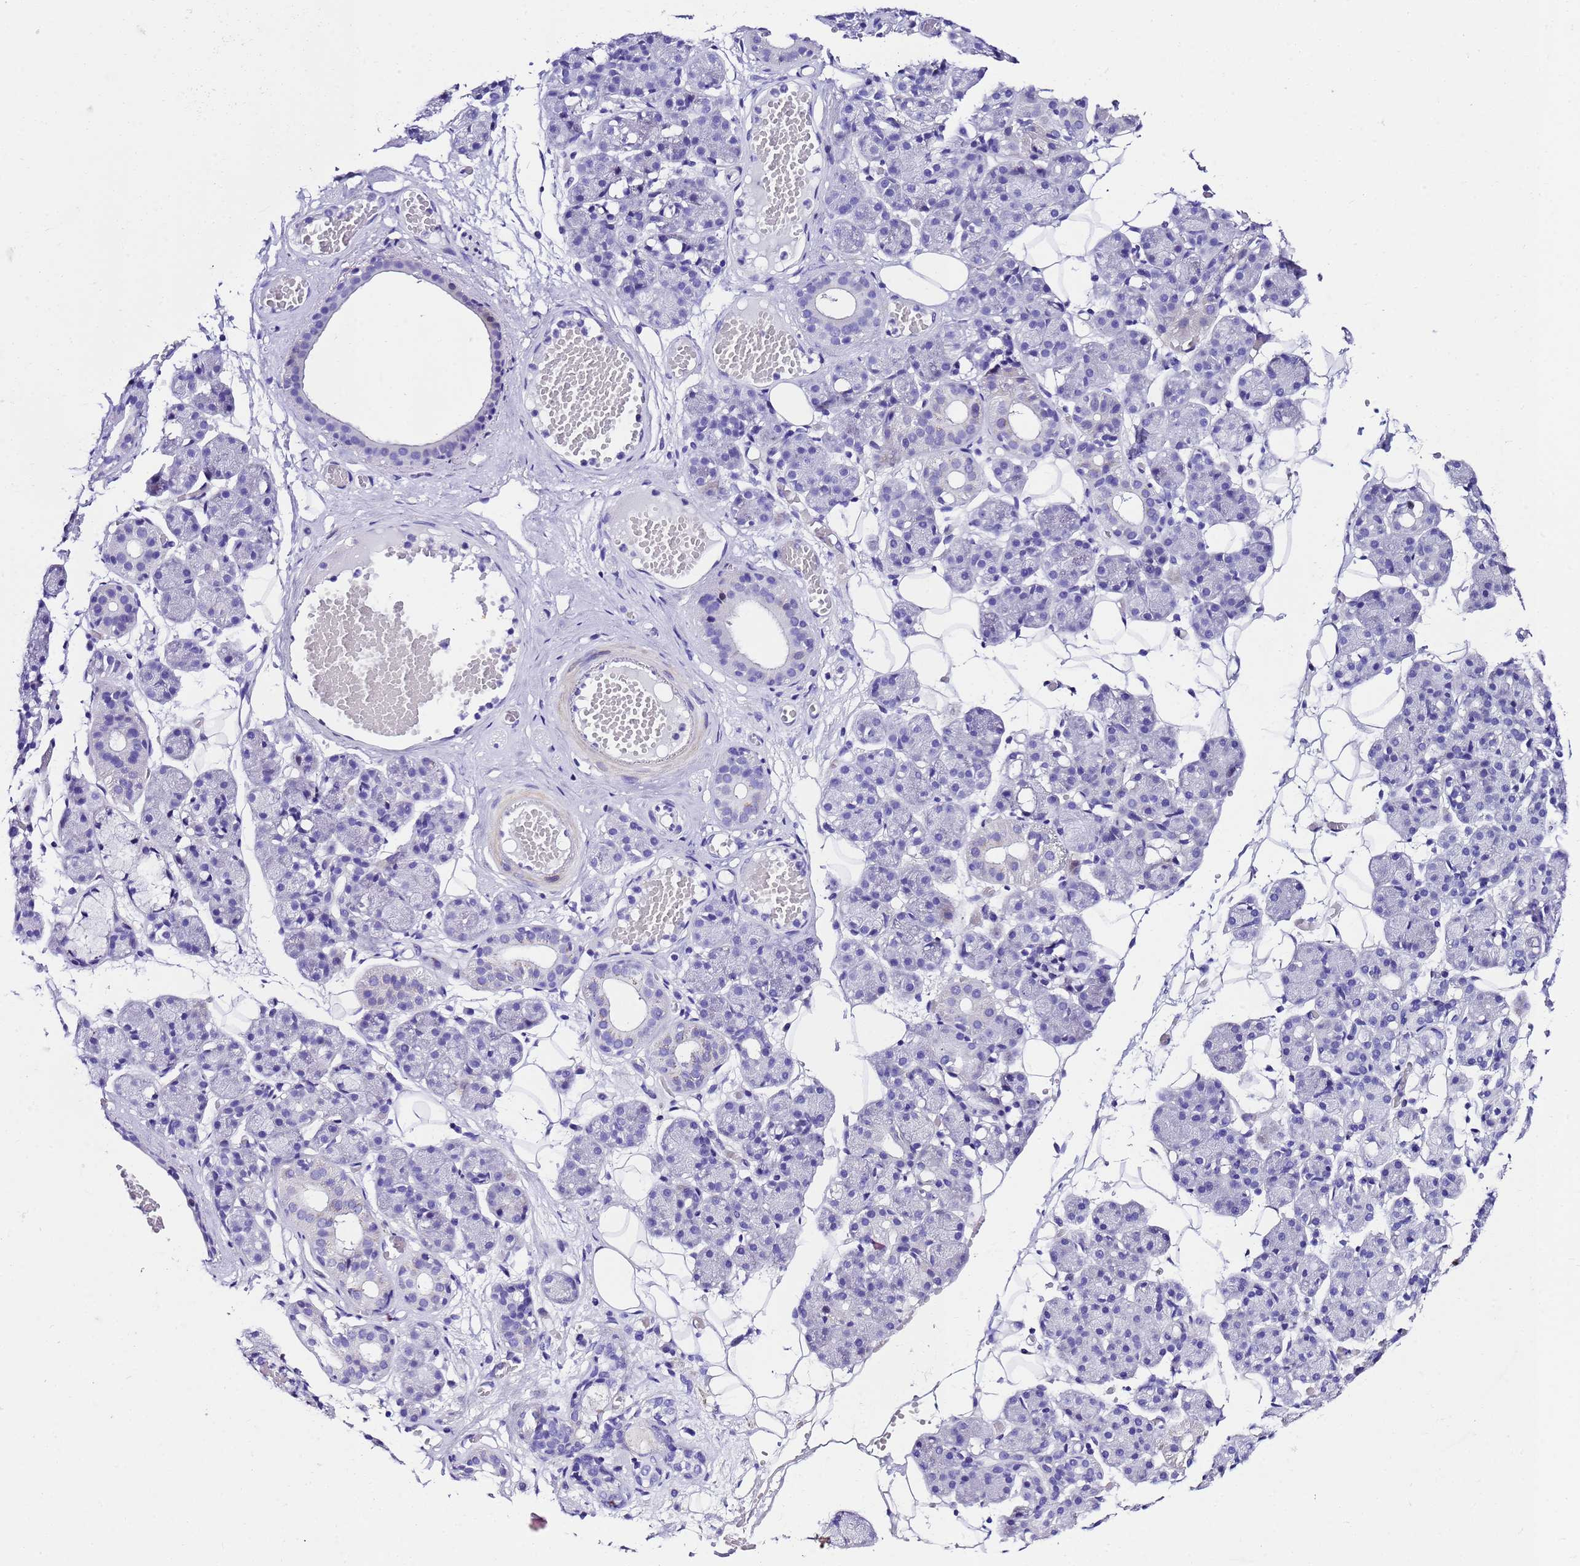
{"staining": {"intensity": "negative", "quantity": "none", "location": "none"}, "tissue": "salivary gland", "cell_type": "Glandular cells", "image_type": "normal", "snomed": [{"axis": "morphology", "description": "Normal tissue, NOS"}, {"axis": "topography", "description": "Salivary gland"}], "caption": "This is an immunohistochemistry image of normal human salivary gland. There is no expression in glandular cells.", "gene": "UGT2A1", "patient": {"sex": "male", "age": 63}}